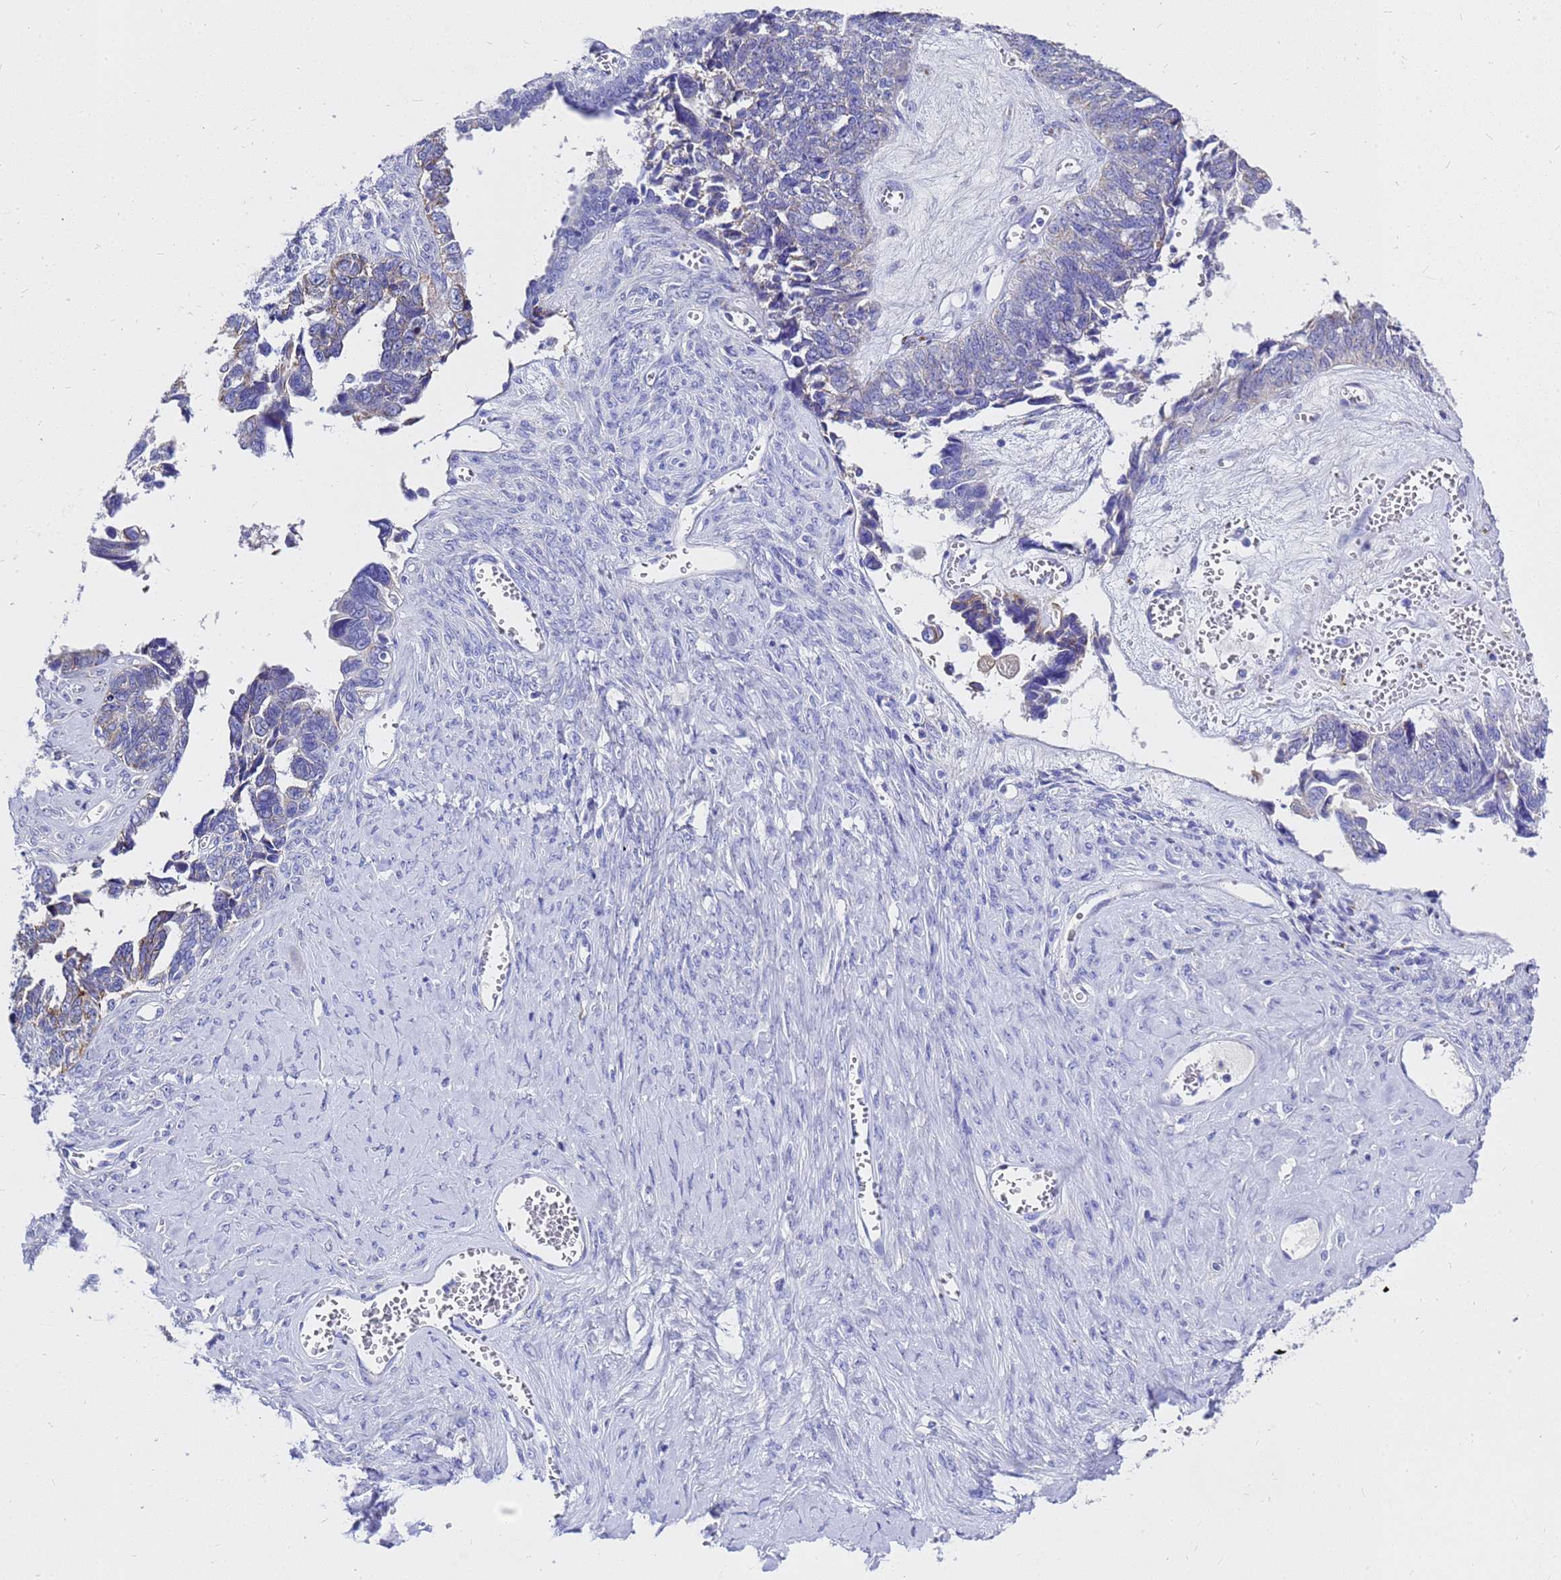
{"staining": {"intensity": "weak", "quantity": "<25%", "location": "cytoplasmic/membranous"}, "tissue": "ovarian cancer", "cell_type": "Tumor cells", "image_type": "cancer", "snomed": [{"axis": "morphology", "description": "Cystadenocarcinoma, serous, NOS"}, {"axis": "topography", "description": "Ovary"}], "caption": "High magnification brightfield microscopy of ovarian cancer stained with DAB (3,3'-diaminobenzidine) (brown) and counterstained with hematoxylin (blue): tumor cells show no significant expression.", "gene": "OR52E2", "patient": {"sex": "female", "age": 79}}